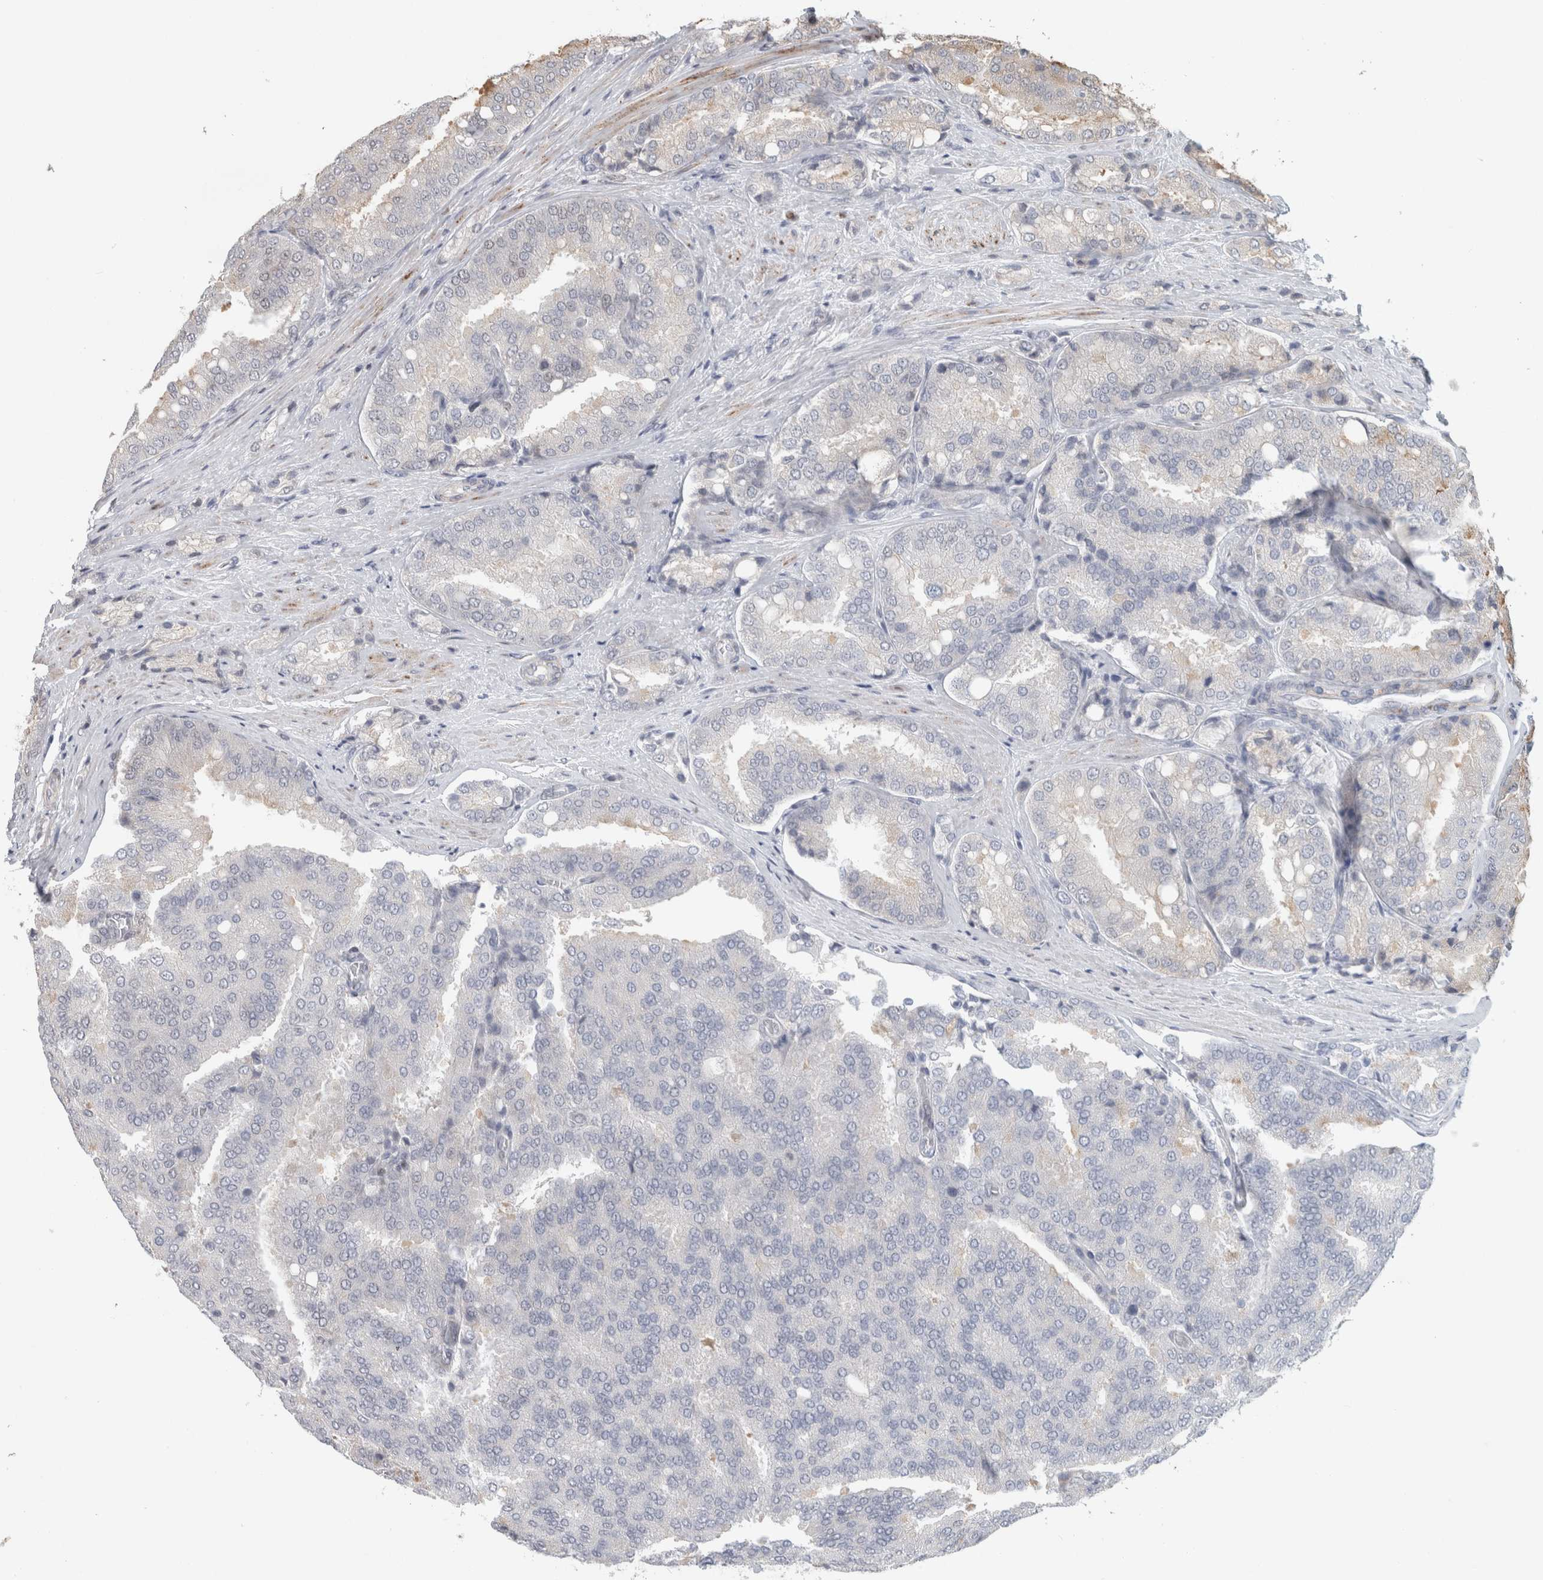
{"staining": {"intensity": "negative", "quantity": "none", "location": "none"}, "tissue": "prostate cancer", "cell_type": "Tumor cells", "image_type": "cancer", "snomed": [{"axis": "morphology", "description": "Adenocarcinoma, High grade"}, {"axis": "topography", "description": "Prostate"}], "caption": "The IHC micrograph has no significant expression in tumor cells of prostate high-grade adenocarcinoma tissue.", "gene": "INSRR", "patient": {"sex": "male", "age": 50}}